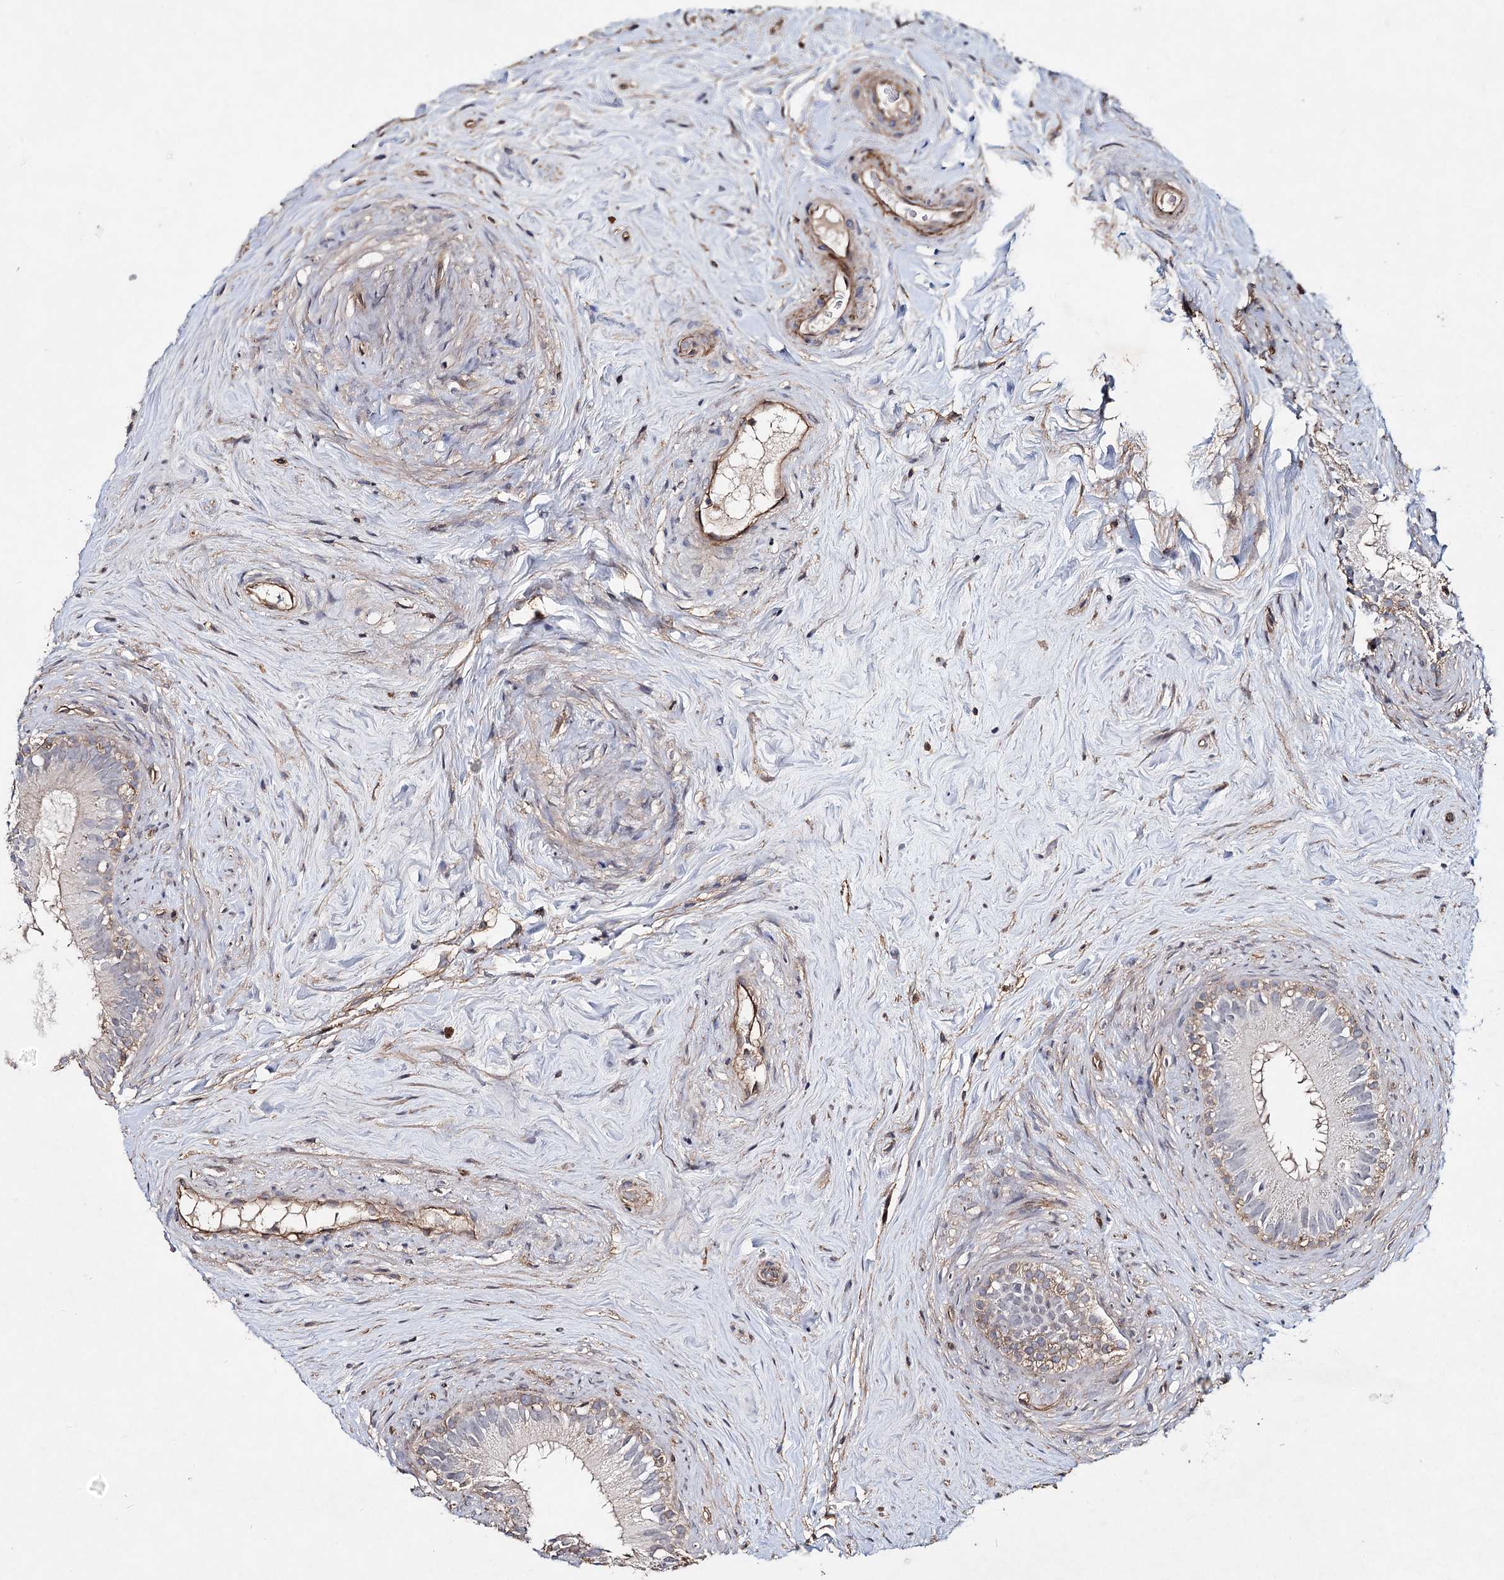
{"staining": {"intensity": "weak", "quantity": "<25%", "location": "cytoplasmic/membranous"}, "tissue": "epididymis", "cell_type": "Glandular cells", "image_type": "normal", "snomed": [{"axis": "morphology", "description": "Normal tissue, NOS"}, {"axis": "topography", "description": "Epididymis"}], "caption": "IHC histopathology image of unremarkable epididymis stained for a protein (brown), which displays no expression in glandular cells.", "gene": "TMEM218", "patient": {"sex": "male", "age": 84}}